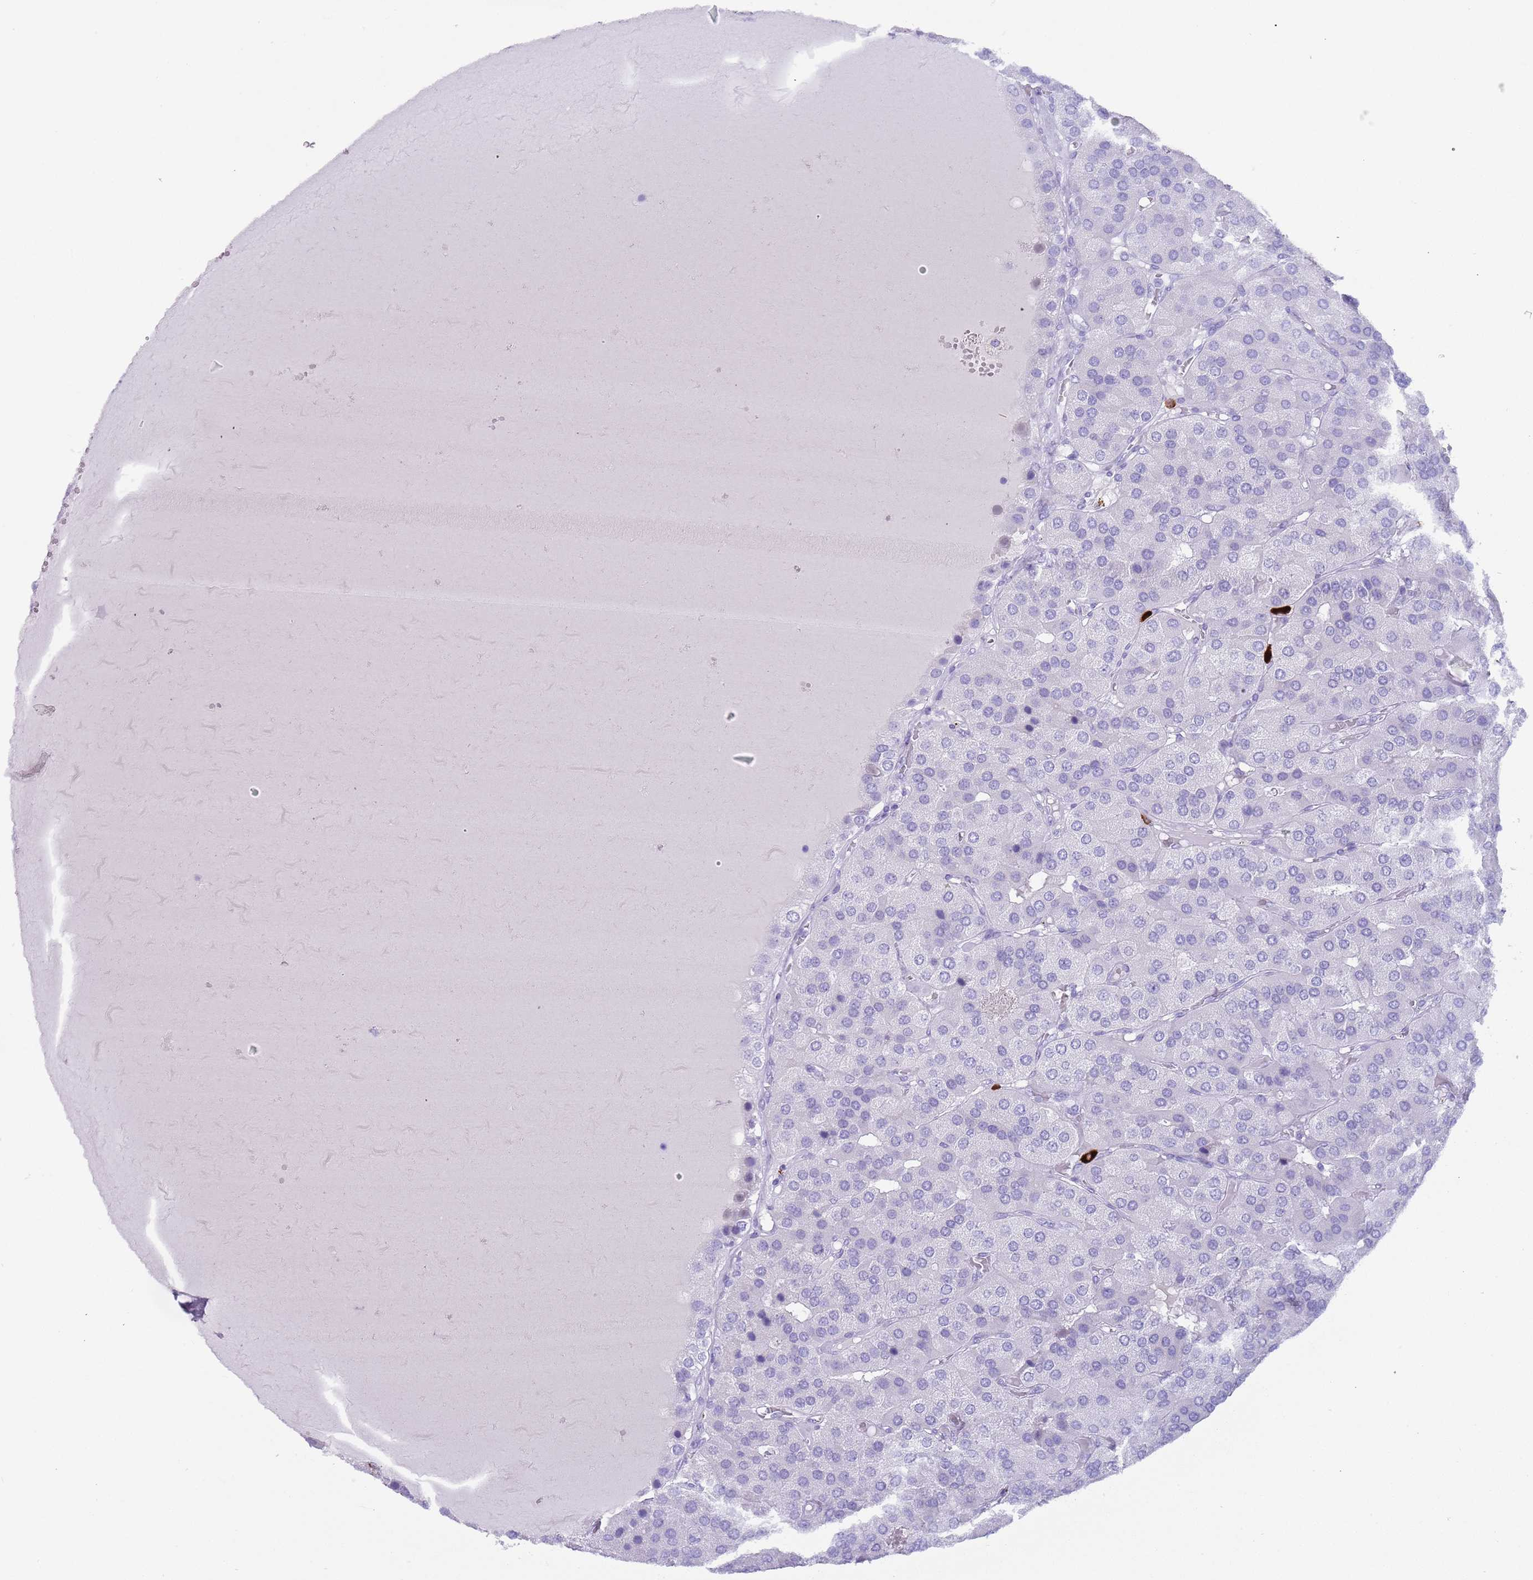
{"staining": {"intensity": "negative", "quantity": "none", "location": "none"}, "tissue": "parathyroid gland", "cell_type": "Glandular cells", "image_type": "normal", "snomed": [{"axis": "morphology", "description": "Normal tissue, NOS"}, {"axis": "morphology", "description": "Adenoma, NOS"}, {"axis": "topography", "description": "Parathyroid gland"}], "caption": "High magnification brightfield microscopy of normal parathyroid gland stained with DAB (3,3'-diaminobenzidine) (brown) and counterstained with hematoxylin (blue): glandular cells show no significant staining. Nuclei are stained in blue.", "gene": "MYADML2", "patient": {"sex": "female", "age": 86}}